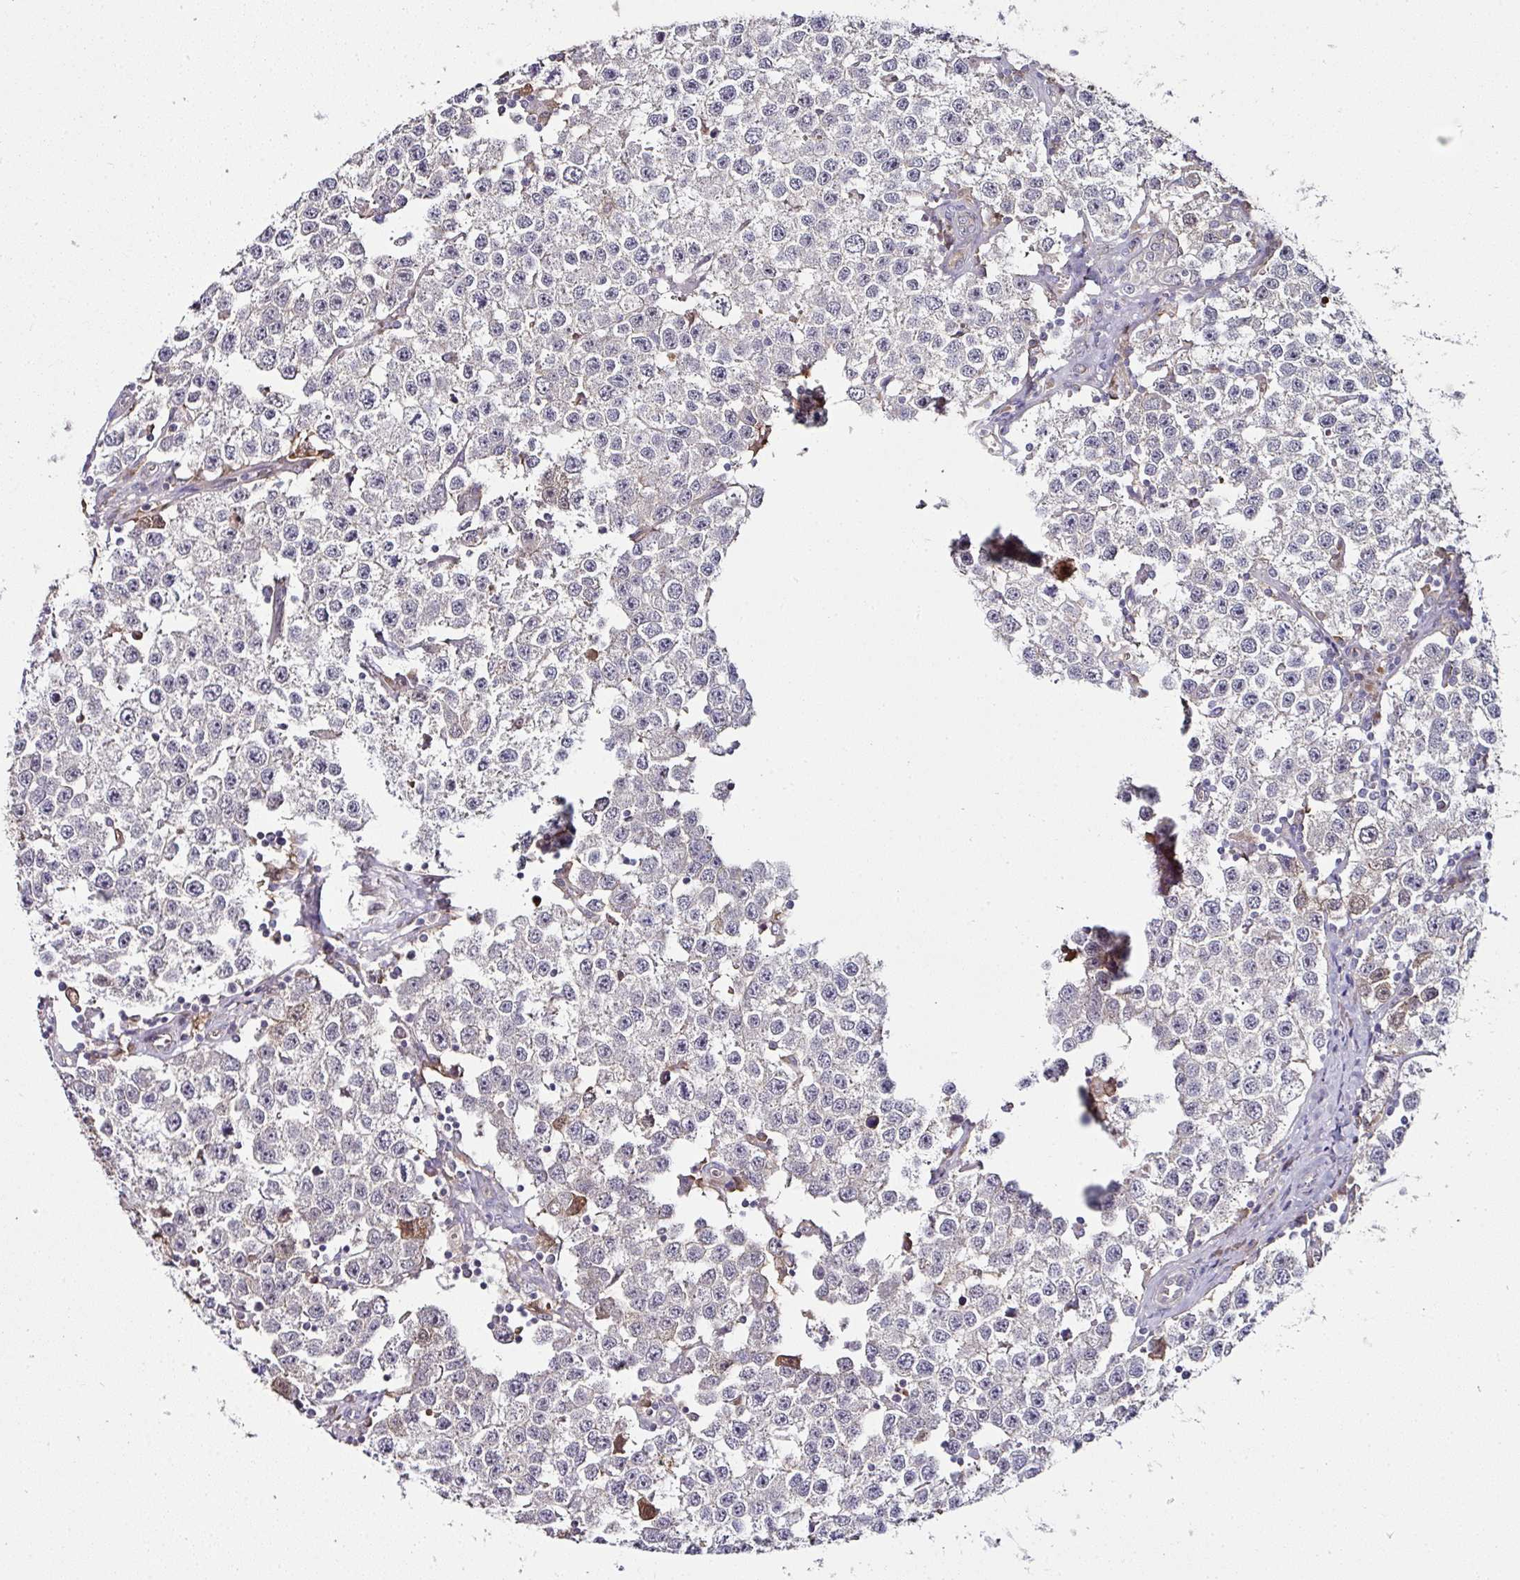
{"staining": {"intensity": "negative", "quantity": "none", "location": "none"}, "tissue": "testis cancer", "cell_type": "Tumor cells", "image_type": "cancer", "snomed": [{"axis": "morphology", "description": "Seminoma, NOS"}, {"axis": "topography", "description": "Testis"}], "caption": "This is an immunohistochemistry (IHC) micrograph of testis cancer (seminoma). There is no staining in tumor cells.", "gene": "CTDSP2", "patient": {"sex": "male", "age": 34}}